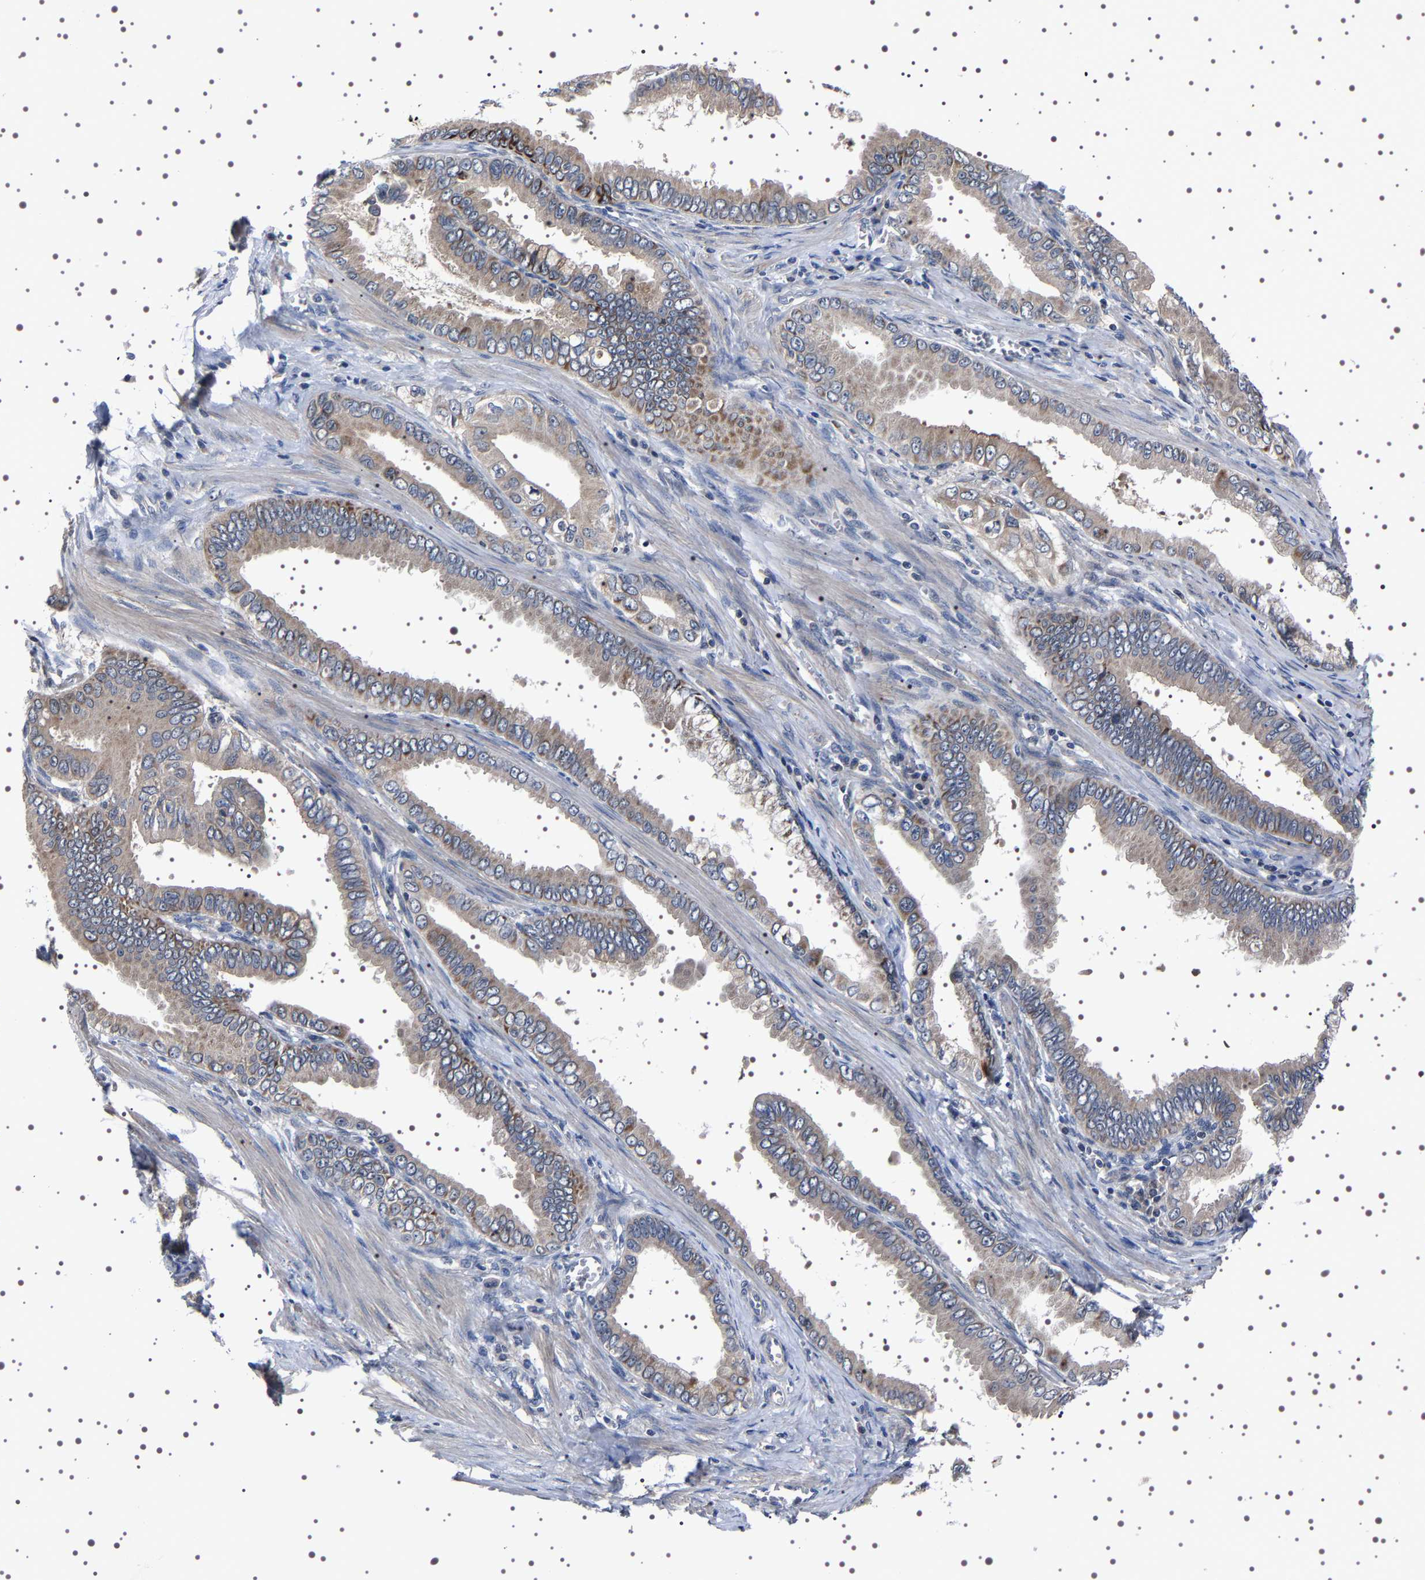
{"staining": {"intensity": "moderate", "quantity": "25%-75%", "location": "cytoplasmic/membranous"}, "tissue": "pancreatic cancer", "cell_type": "Tumor cells", "image_type": "cancer", "snomed": [{"axis": "morphology", "description": "Normal tissue, NOS"}, {"axis": "topography", "description": "Lymph node"}], "caption": "Protein expression analysis of pancreatic cancer exhibits moderate cytoplasmic/membranous expression in approximately 25%-75% of tumor cells. (DAB (3,3'-diaminobenzidine) IHC, brown staining for protein, blue staining for nuclei).", "gene": "TARBP1", "patient": {"sex": "male", "age": 50}}